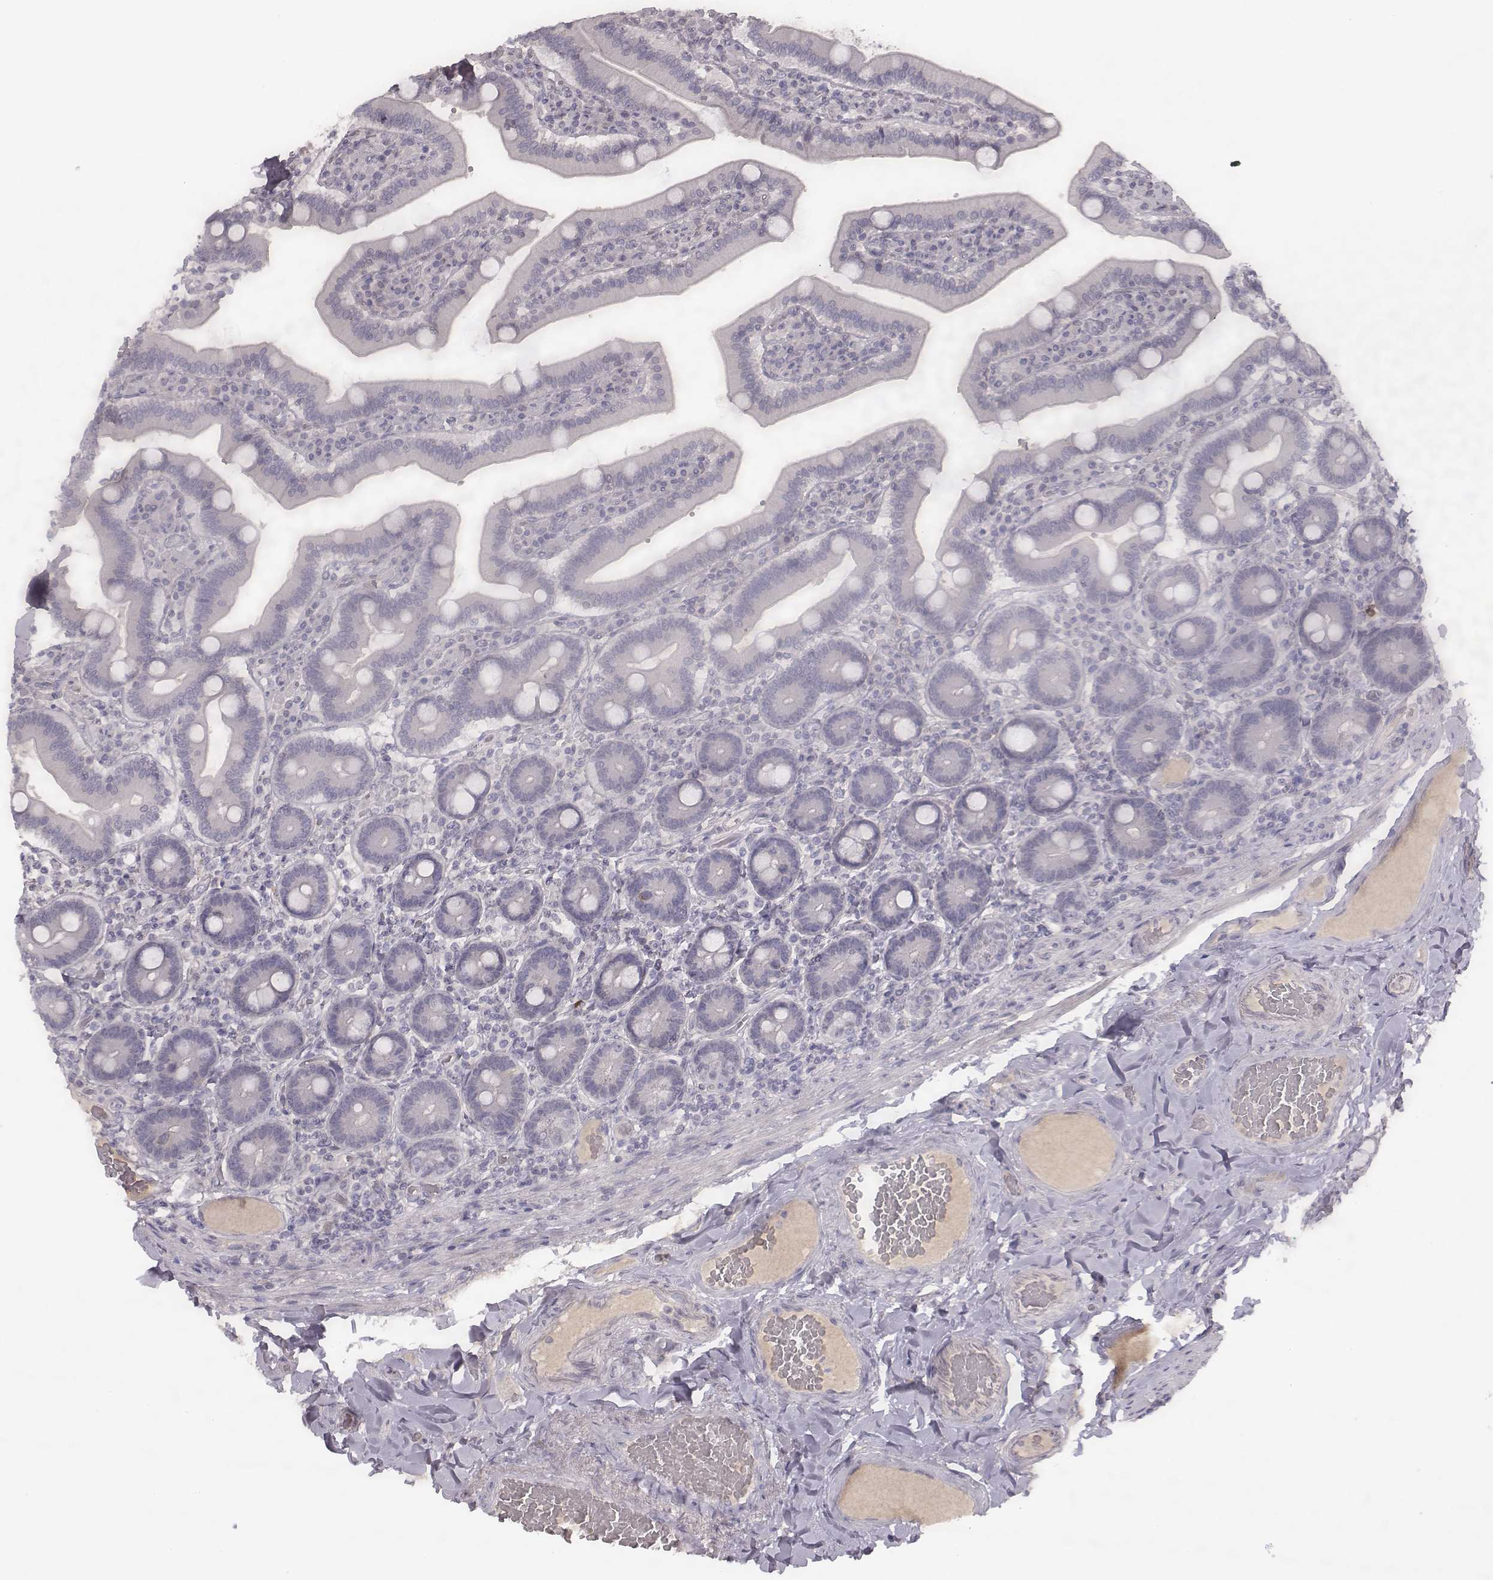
{"staining": {"intensity": "negative", "quantity": "none", "location": "none"}, "tissue": "duodenum", "cell_type": "Glandular cells", "image_type": "normal", "snomed": [{"axis": "morphology", "description": "Normal tissue, NOS"}, {"axis": "topography", "description": "Duodenum"}], "caption": "The image reveals no significant positivity in glandular cells of duodenum.", "gene": "TLX3", "patient": {"sex": "female", "age": 62}}